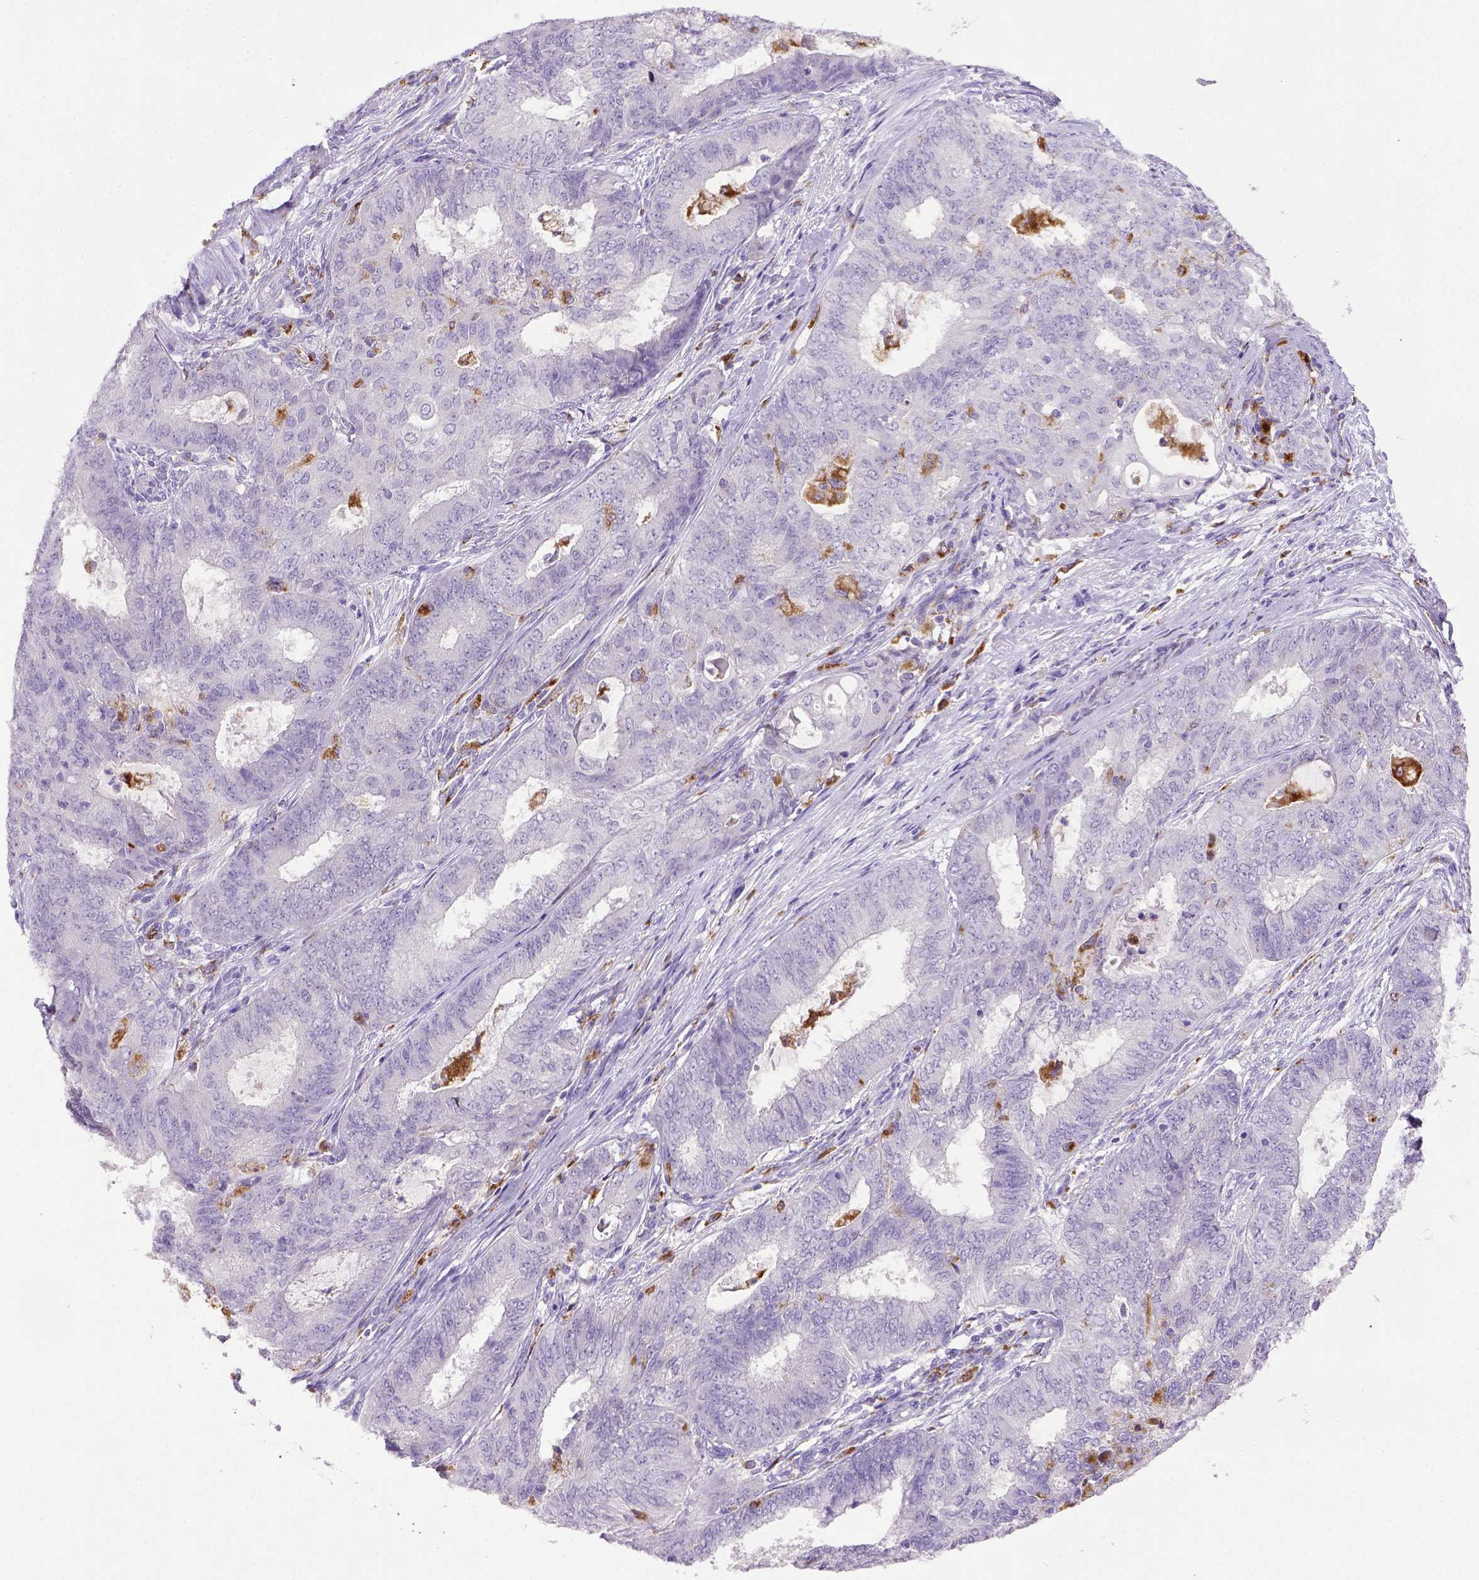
{"staining": {"intensity": "negative", "quantity": "none", "location": "none"}, "tissue": "endometrial cancer", "cell_type": "Tumor cells", "image_type": "cancer", "snomed": [{"axis": "morphology", "description": "Adenocarcinoma, NOS"}, {"axis": "topography", "description": "Endometrium"}], "caption": "This is a image of immunohistochemistry staining of adenocarcinoma (endometrial), which shows no positivity in tumor cells.", "gene": "CD68", "patient": {"sex": "female", "age": 62}}